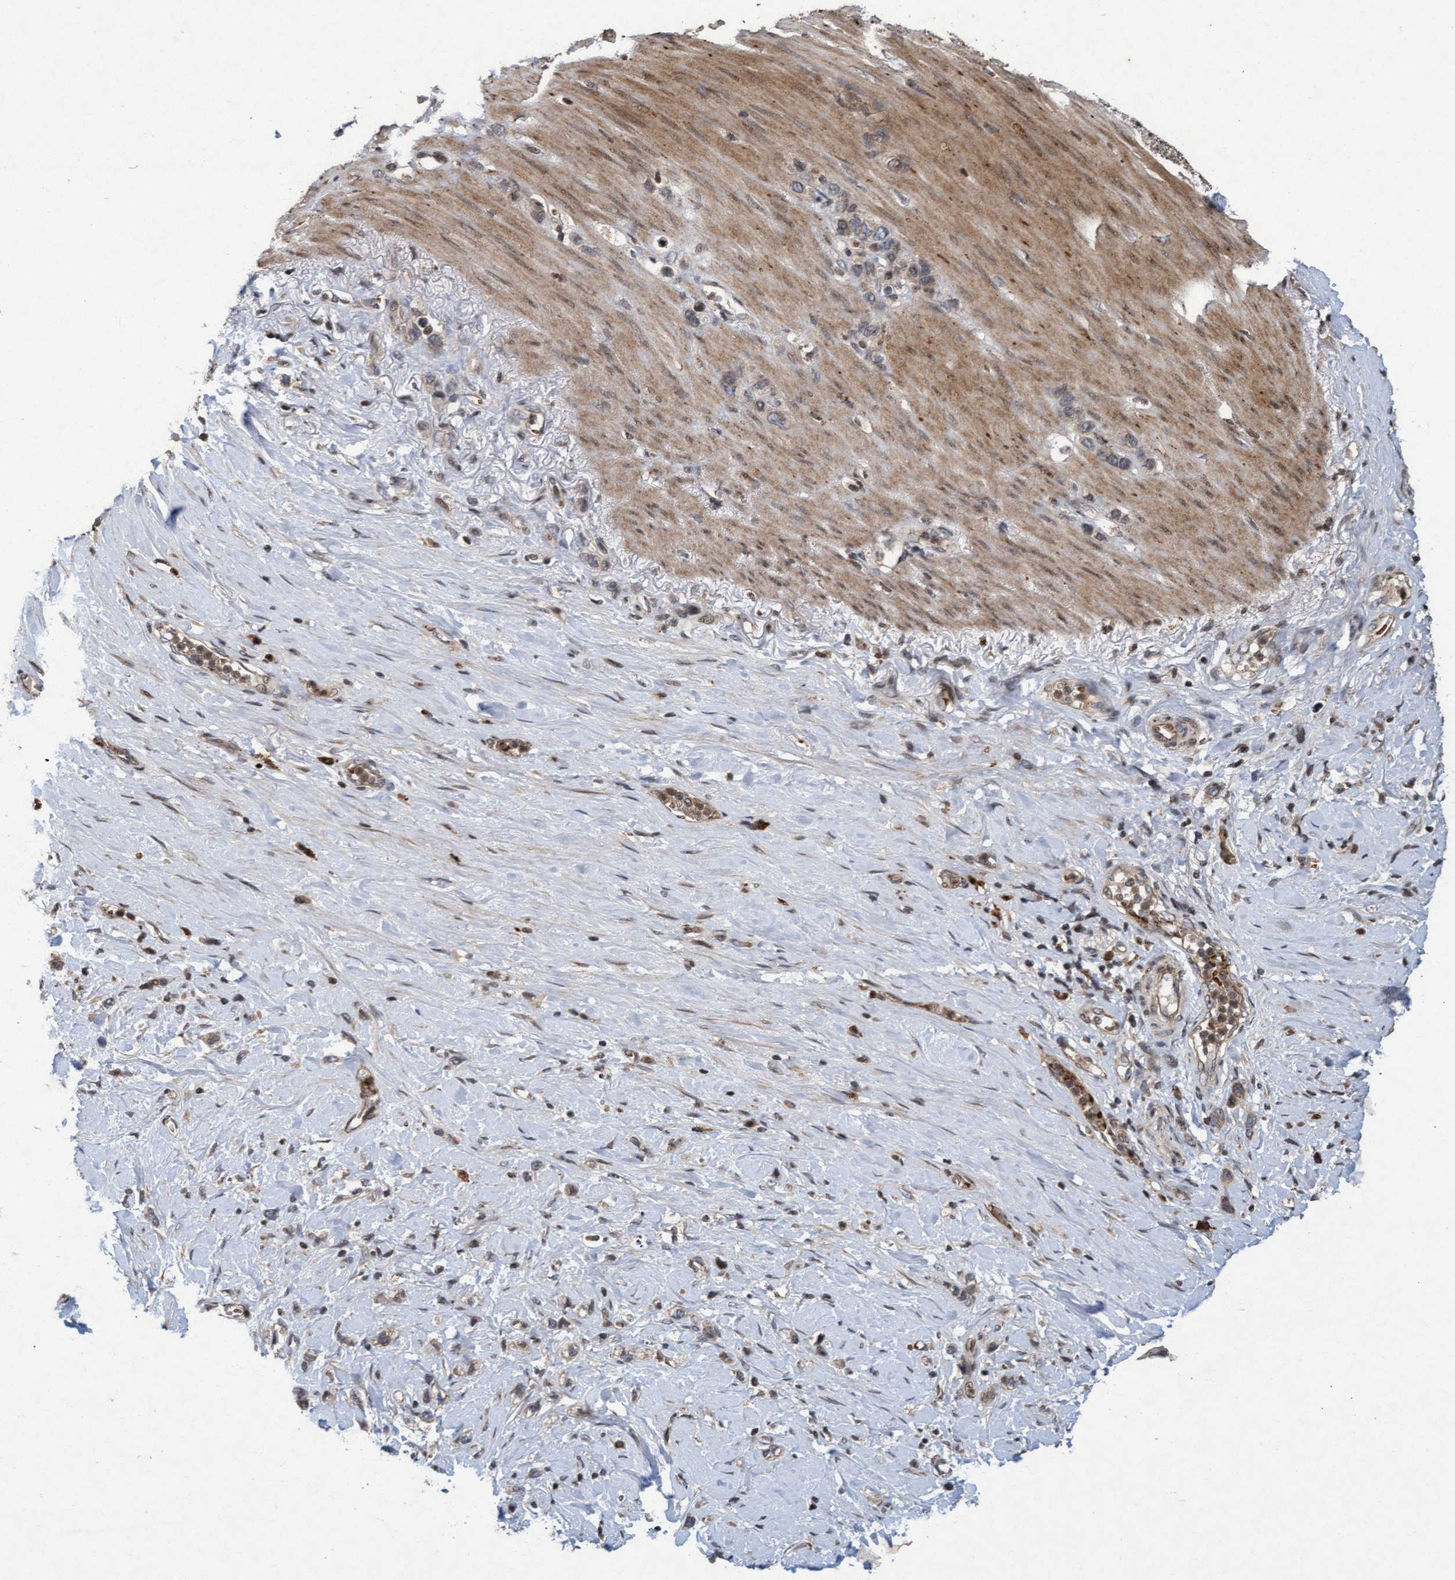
{"staining": {"intensity": "weak", "quantity": "25%-75%", "location": "cytoplasmic/membranous"}, "tissue": "stomach cancer", "cell_type": "Tumor cells", "image_type": "cancer", "snomed": [{"axis": "morphology", "description": "Normal tissue, NOS"}, {"axis": "morphology", "description": "Adenocarcinoma, NOS"}, {"axis": "morphology", "description": "Adenocarcinoma, High grade"}, {"axis": "topography", "description": "Stomach, upper"}, {"axis": "topography", "description": "Stomach"}], "caption": "Protein staining of stomach cancer tissue exhibits weak cytoplasmic/membranous staining in approximately 25%-75% of tumor cells.", "gene": "KCNC2", "patient": {"sex": "female", "age": 65}}